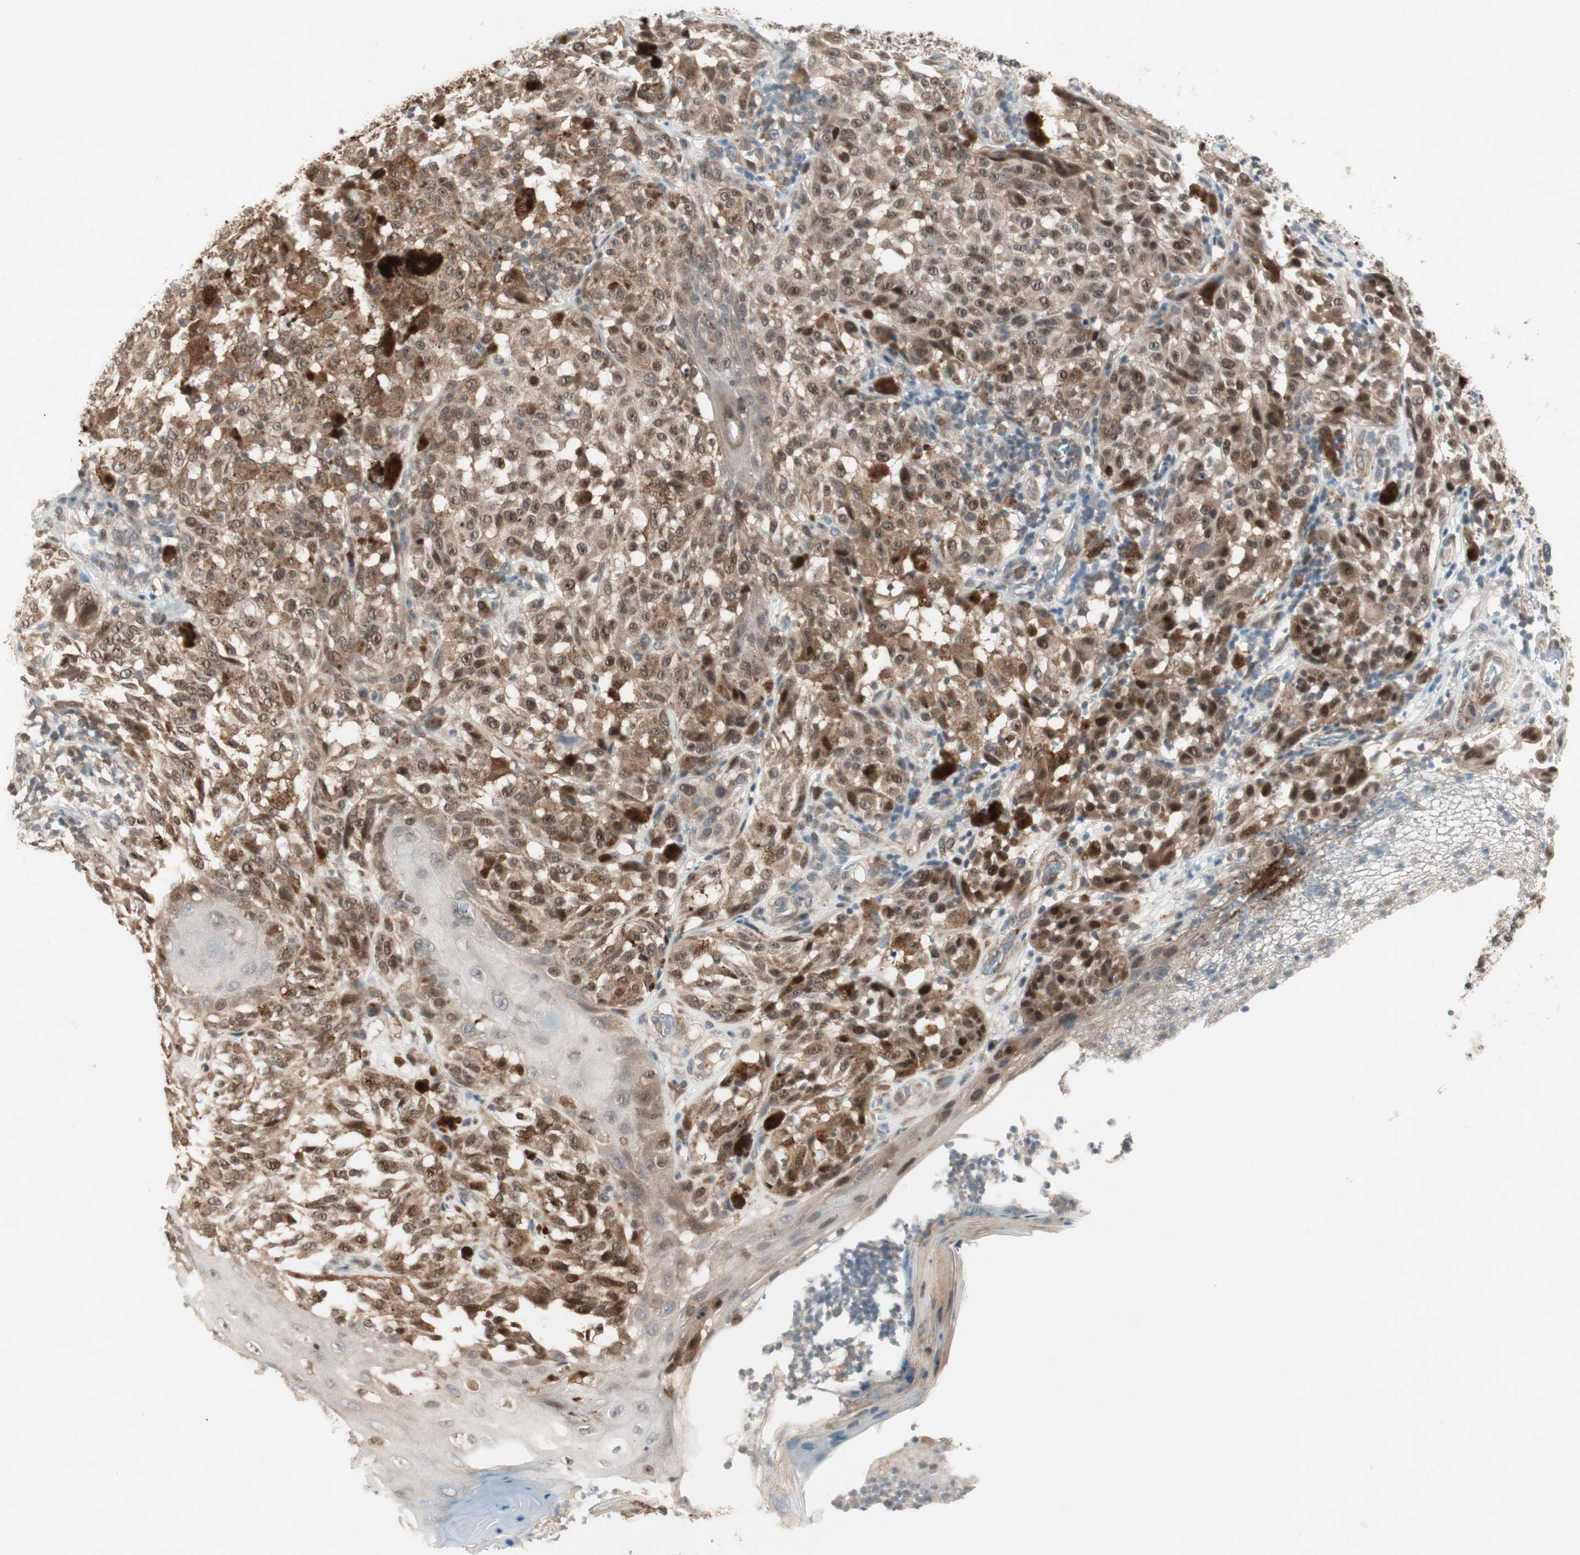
{"staining": {"intensity": "moderate", "quantity": ">75%", "location": "cytoplasmic/membranous,nuclear"}, "tissue": "melanoma", "cell_type": "Tumor cells", "image_type": "cancer", "snomed": [{"axis": "morphology", "description": "Malignant melanoma, NOS"}, {"axis": "topography", "description": "Skin"}], "caption": "IHC staining of melanoma, which displays medium levels of moderate cytoplasmic/membranous and nuclear expression in approximately >75% of tumor cells indicating moderate cytoplasmic/membranous and nuclear protein staining. The staining was performed using DAB (brown) for protein detection and nuclei were counterstained in hematoxylin (blue).", "gene": "PGBD1", "patient": {"sex": "female", "age": 46}}